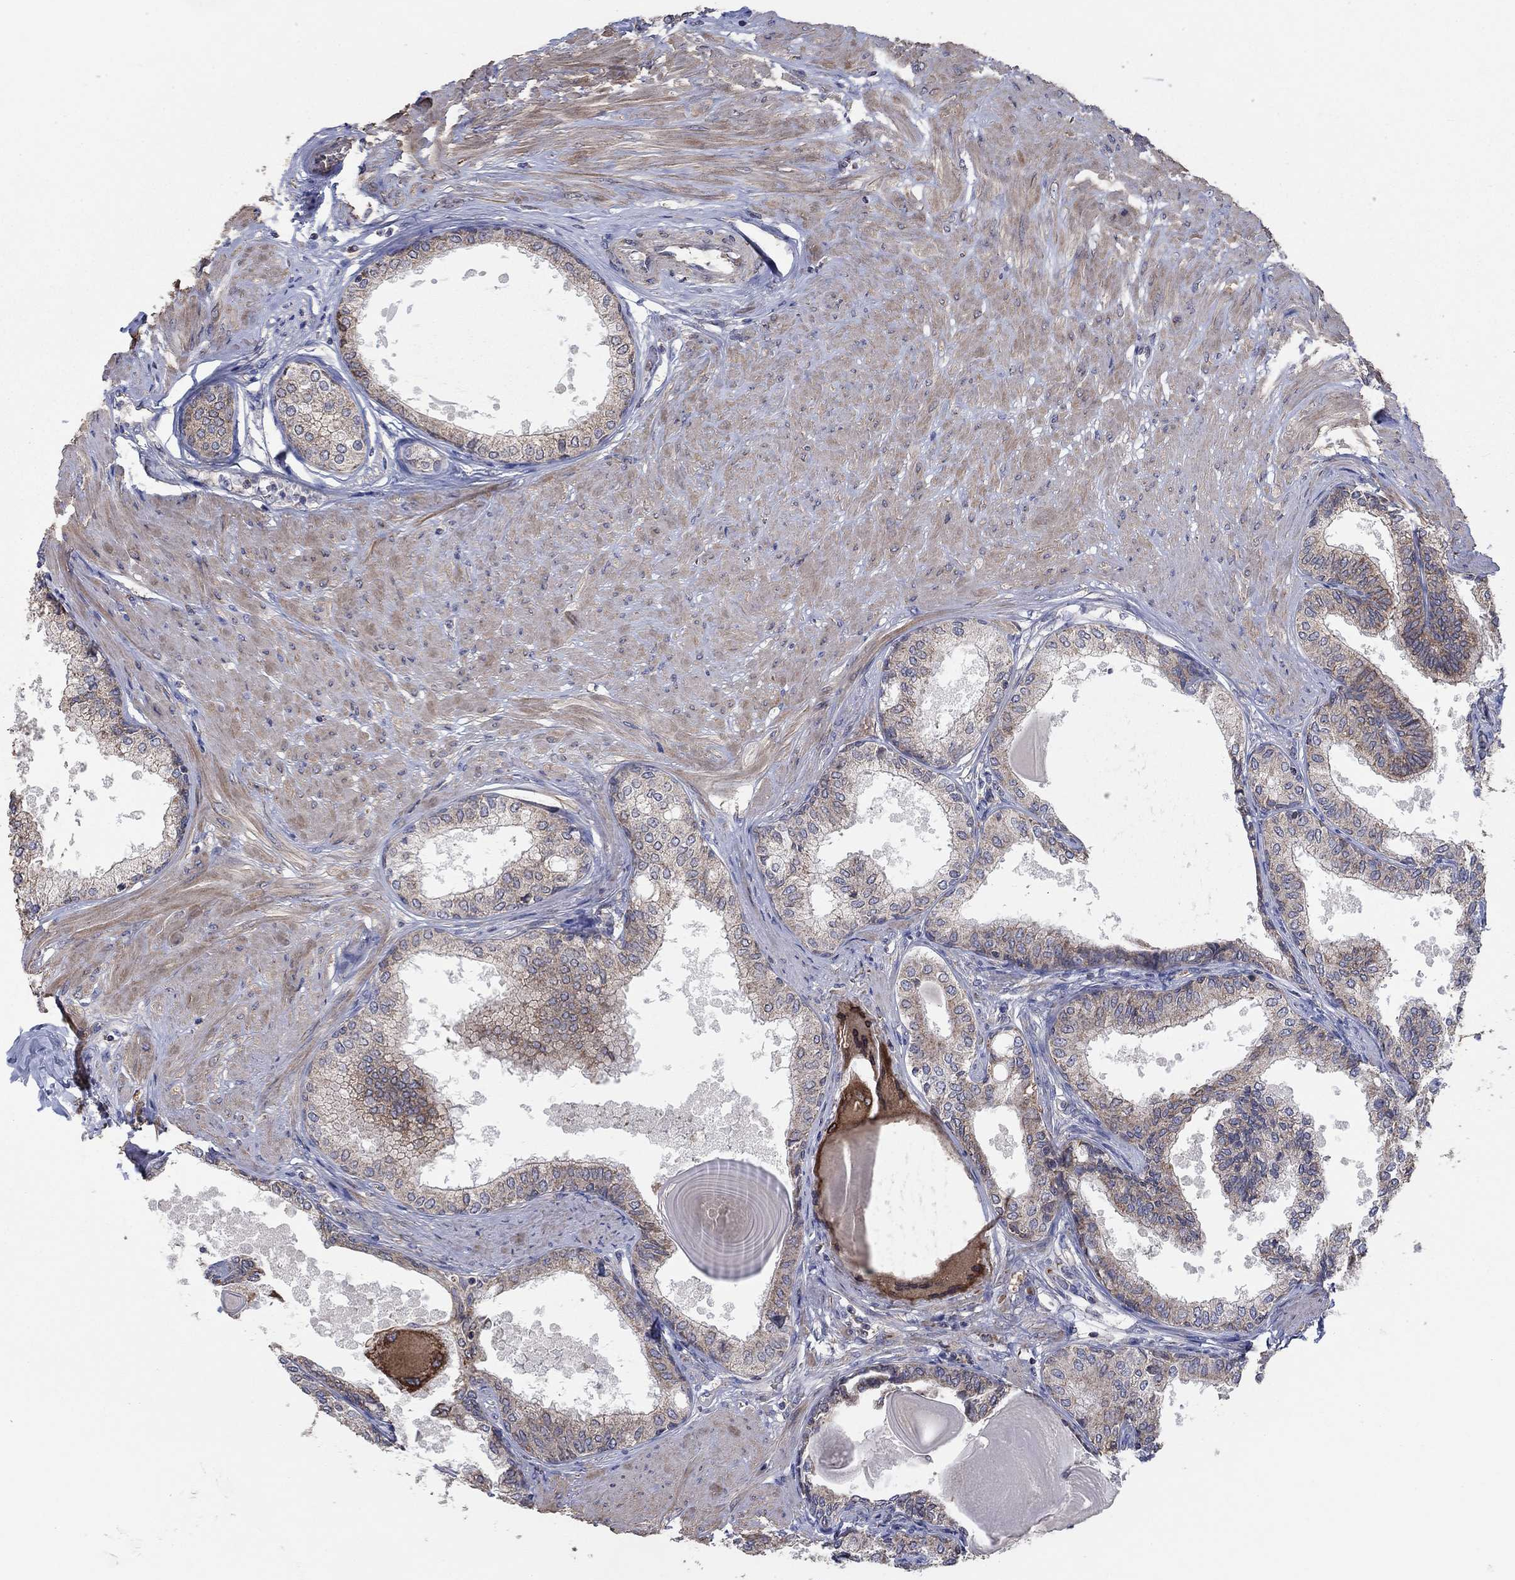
{"staining": {"intensity": "moderate", "quantity": "<25%", "location": "cytoplasmic/membranous"}, "tissue": "prostate", "cell_type": "Glandular cells", "image_type": "normal", "snomed": [{"axis": "morphology", "description": "Normal tissue, NOS"}, {"axis": "topography", "description": "Prostate"}], "caption": "A micrograph of prostate stained for a protein shows moderate cytoplasmic/membranous brown staining in glandular cells.", "gene": "NCEH1", "patient": {"sex": "male", "age": 63}}